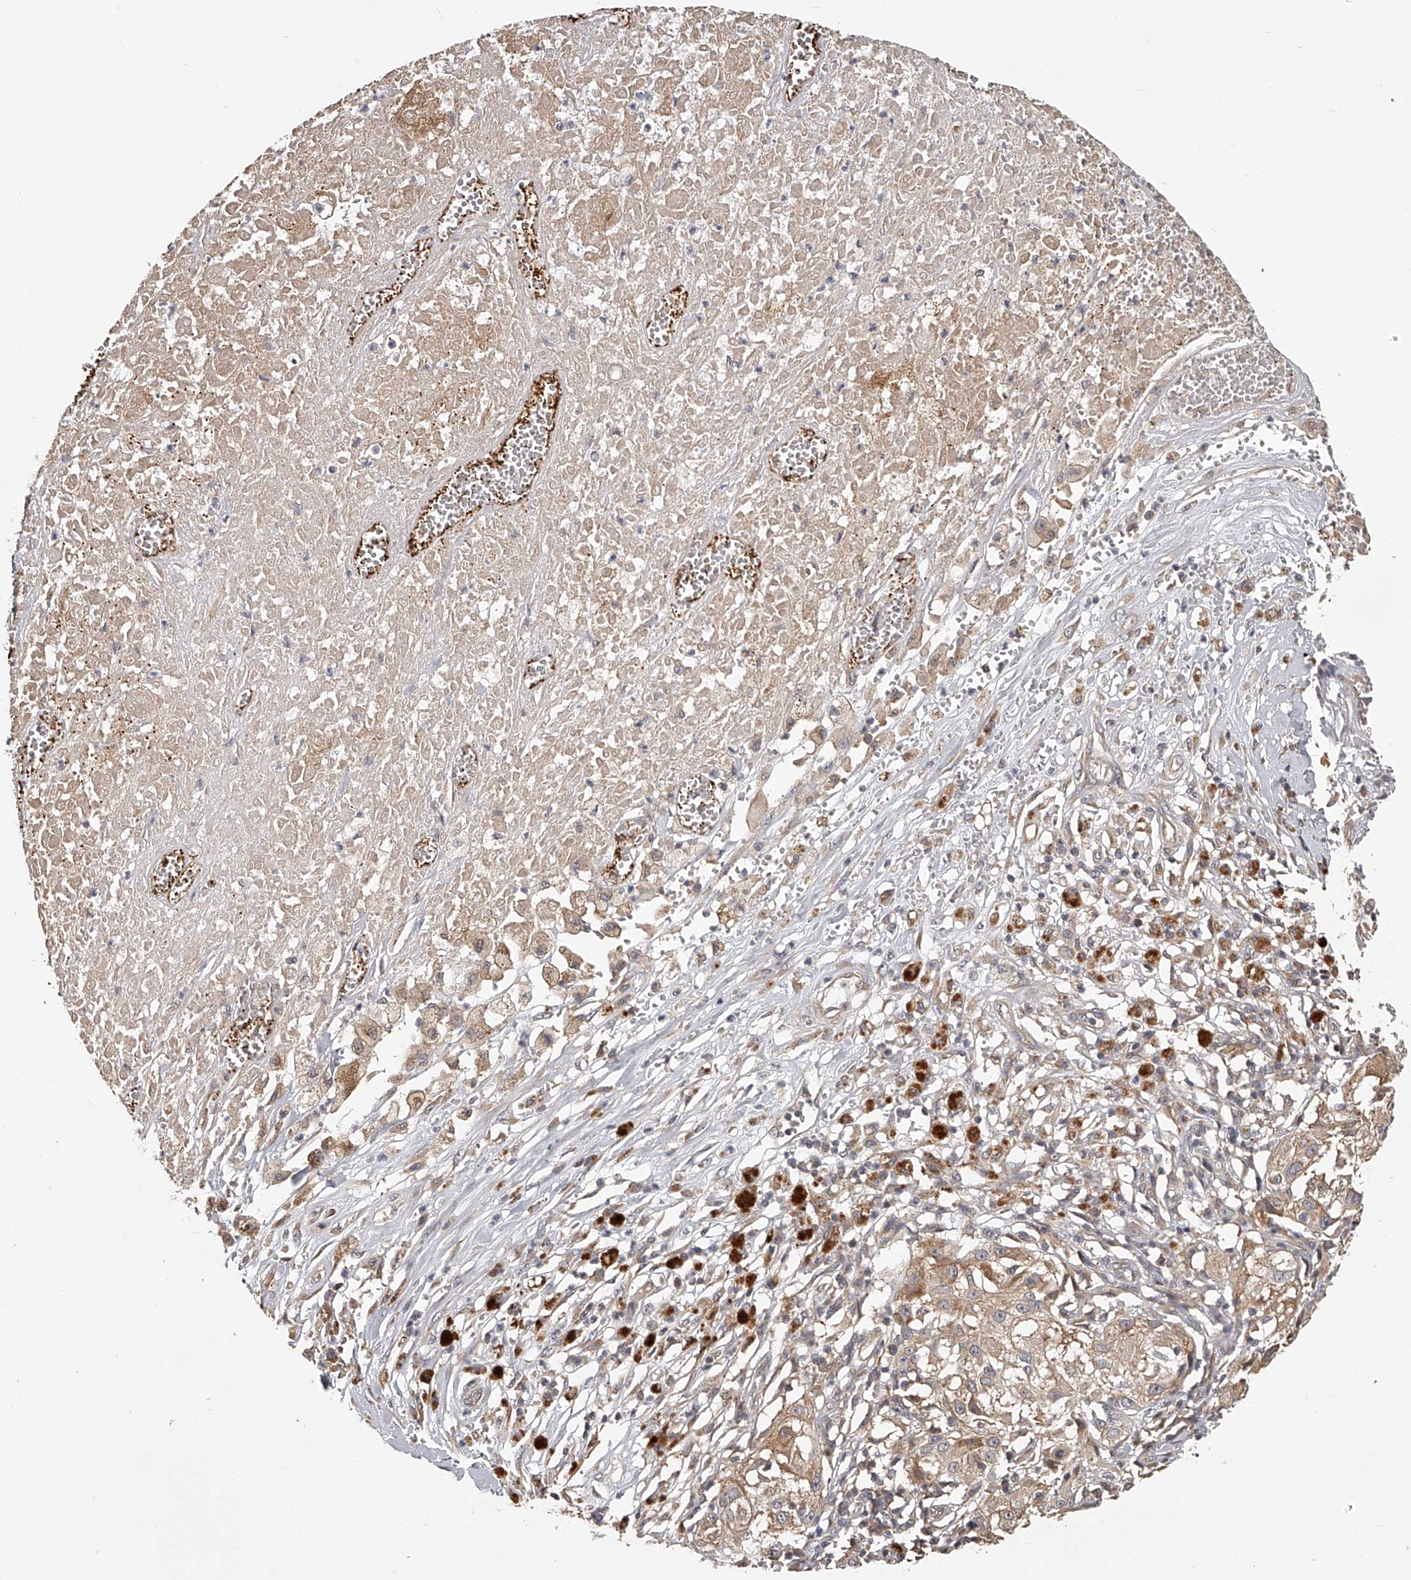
{"staining": {"intensity": "moderate", "quantity": ">75%", "location": "cytoplasmic/membranous"}, "tissue": "melanoma", "cell_type": "Tumor cells", "image_type": "cancer", "snomed": [{"axis": "morphology", "description": "Necrosis, NOS"}, {"axis": "morphology", "description": "Malignant melanoma, NOS"}, {"axis": "topography", "description": "Skin"}], "caption": "Melanoma stained with IHC exhibits moderate cytoplasmic/membranous expression in approximately >75% of tumor cells.", "gene": "ZNF582", "patient": {"sex": "female", "age": 87}}